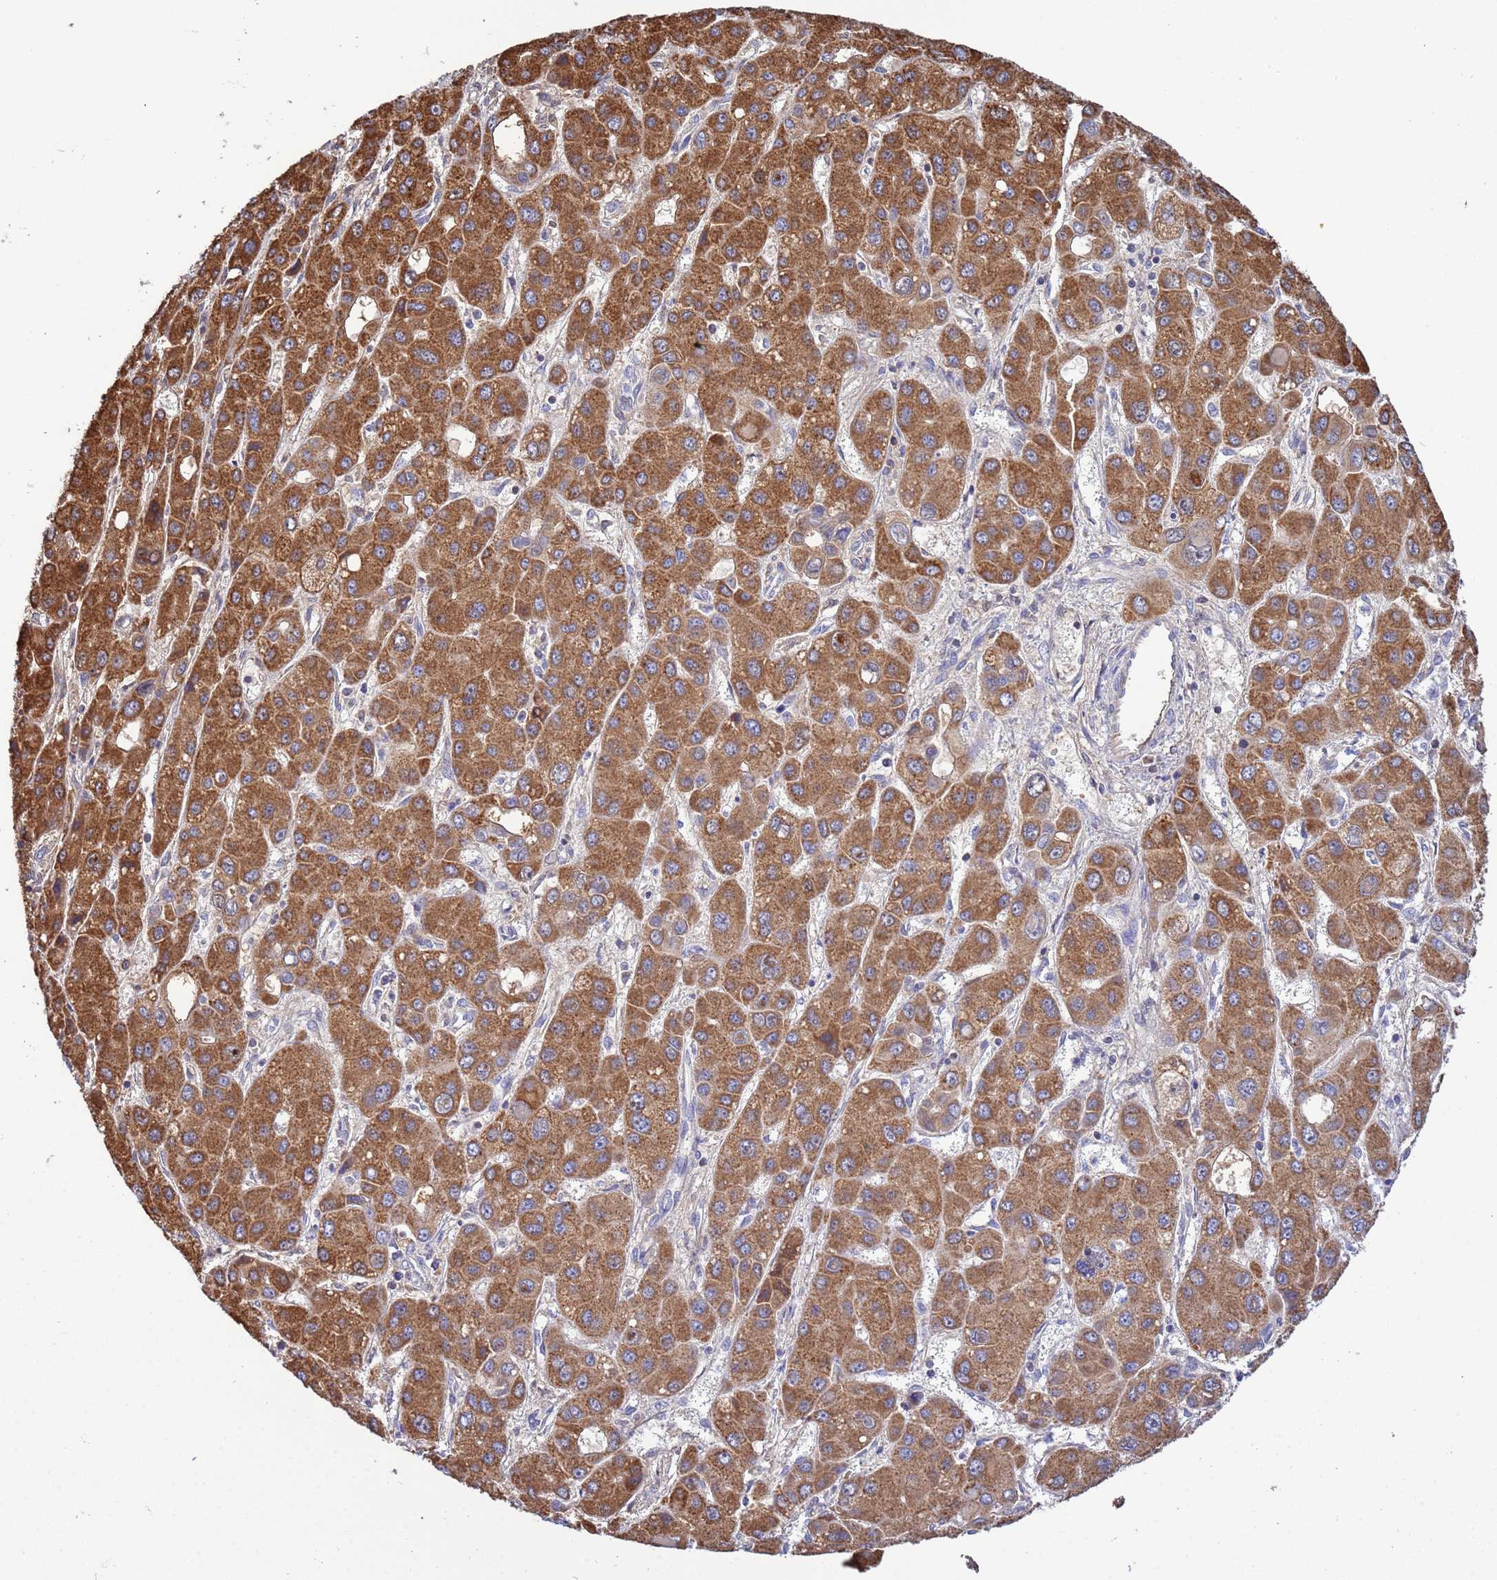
{"staining": {"intensity": "moderate", "quantity": ">75%", "location": "cytoplasmic/membranous"}, "tissue": "liver cancer", "cell_type": "Tumor cells", "image_type": "cancer", "snomed": [{"axis": "morphology", "description": "Carcinoma, Hepatocellular, NOS"}, {"axis": "topography", "description": "Liver"}], "caption": "Liver cancer tissue shows moderate cytoplasmic/membranous staining in about >75% of tumor cells (Brightfield microscopy of DAB IHC at high magnification).", "gene": "GLUD1", "patient": {"sex": "male", "age": 55}}